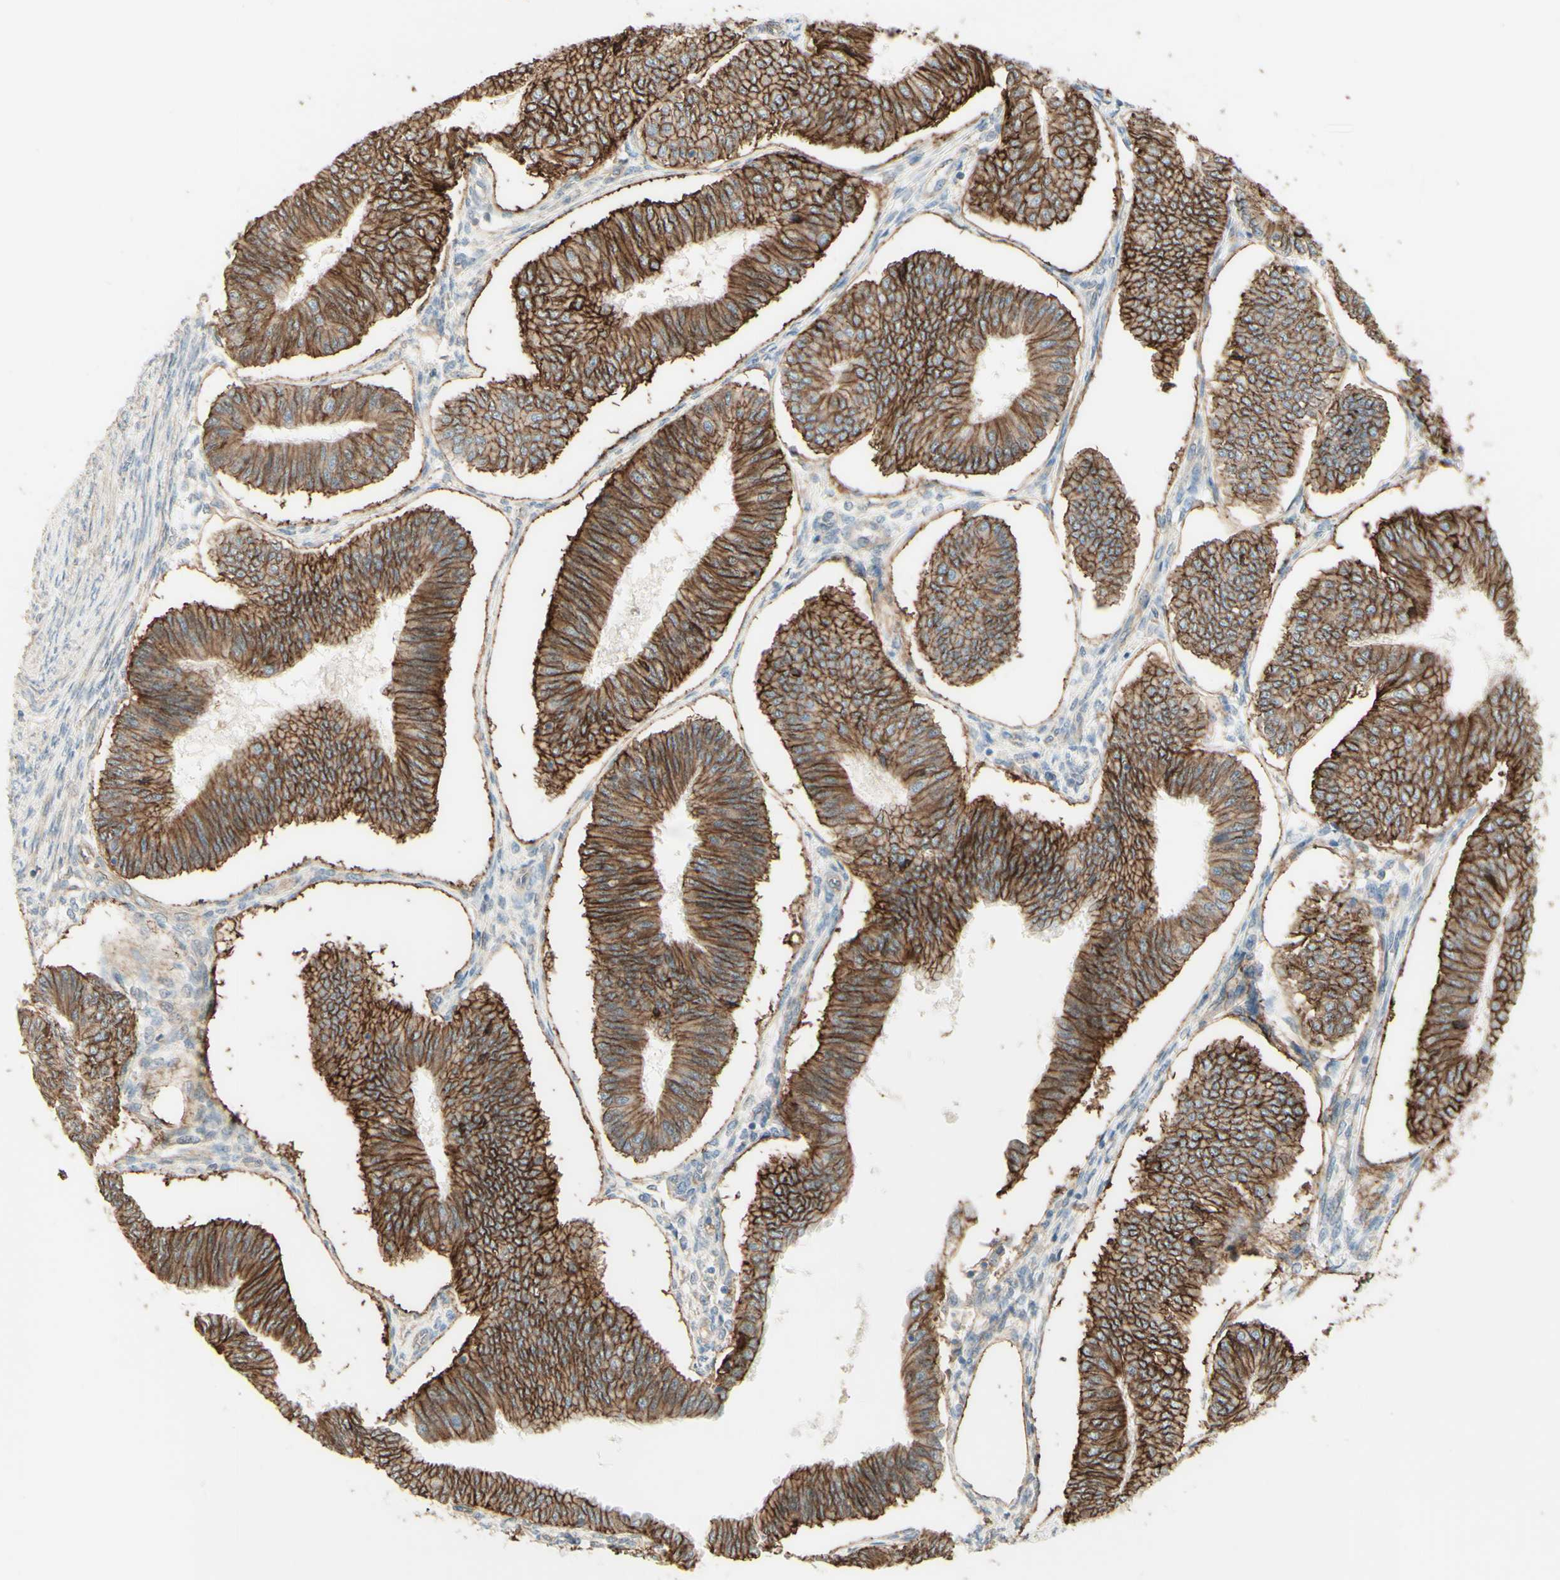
{"staining": {"intensity": "moderate", "quantity": ">75%", "location": "cytoplasmic/membranous"}, "tissue": "endometrial cancer", "cell_type": "Tumor cells", "image_type": "cancer", "snomed": [{"axis": "morphology", "description": "Adenocarcinoma, NOS"}, {"axis": "topography", "description": "Endometrium"}], "caption": "DAB (3,3'-diaminobenzidine) immunohistochemical staining of endometrial cancer (adenocarcinoma) reveals moderate cytoplasmic/membranous protein positivity in approximately >75% of tumor cells.", "gene": "RNF149", "patient": {"sex": "female", "age": 58}}